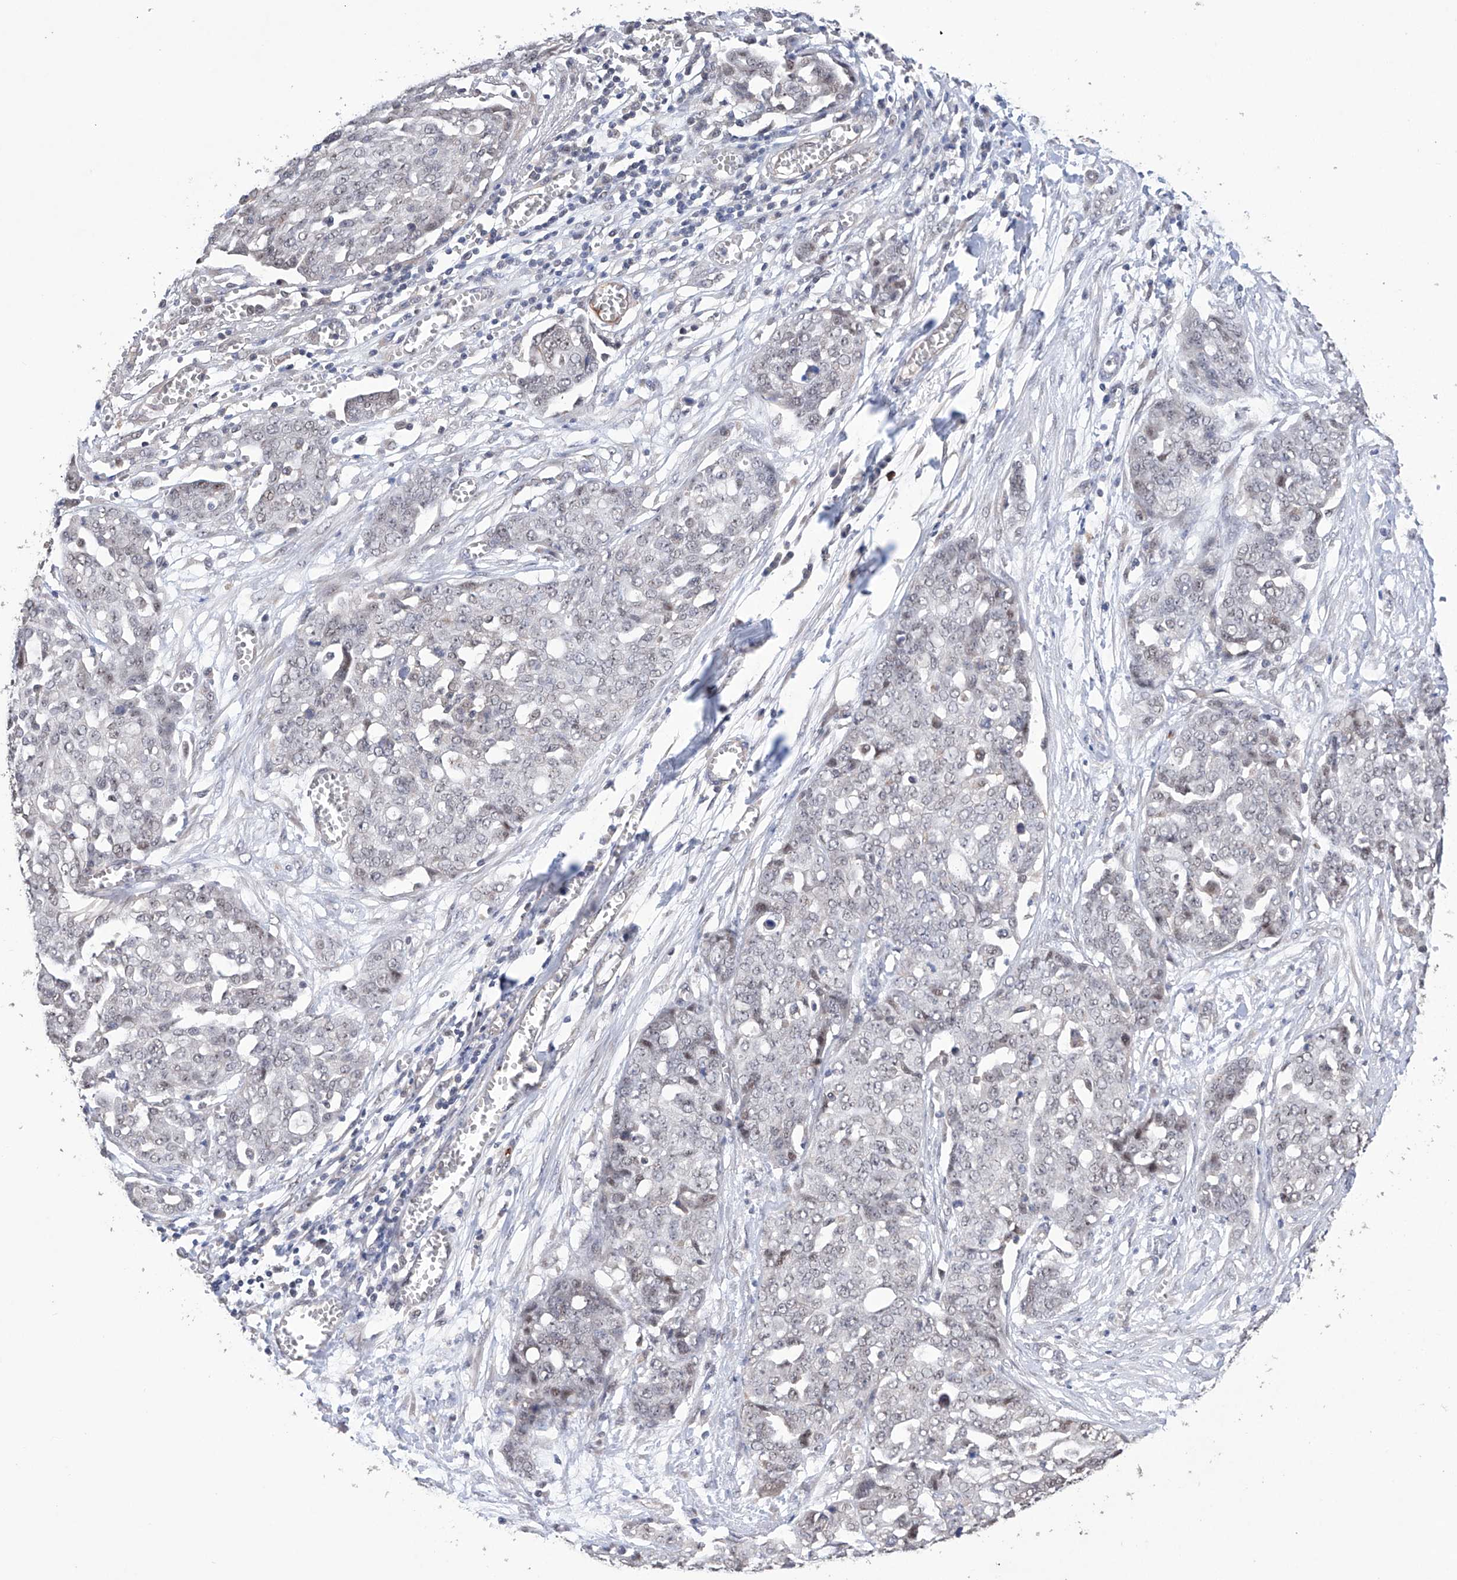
{"staining": {"intensity": "weak", "quantity": "<25%", "location": "nuclear"}, "tissue": "ovarian cancer", "cell_type": "Tumor cells", "image_type": "cancer", "snomed": [{"axis": "morphology", "description": "Cystadenocarcinoma, serous, NOS"}, {"axis": "topography", "description": "Soft tissue"}, {"axis": "topography", "description": "Ovary"}], "caption": "High power microscopy image of an immunohistochemistry image of ovarian cancer (serous cystadenocarcinoma), revealing no significant staining in tumor cells. (IHC, brightfield microscopy, high magnification).", "gene": "AFG1L", "patient": {"sex": "female", "age": 57}}